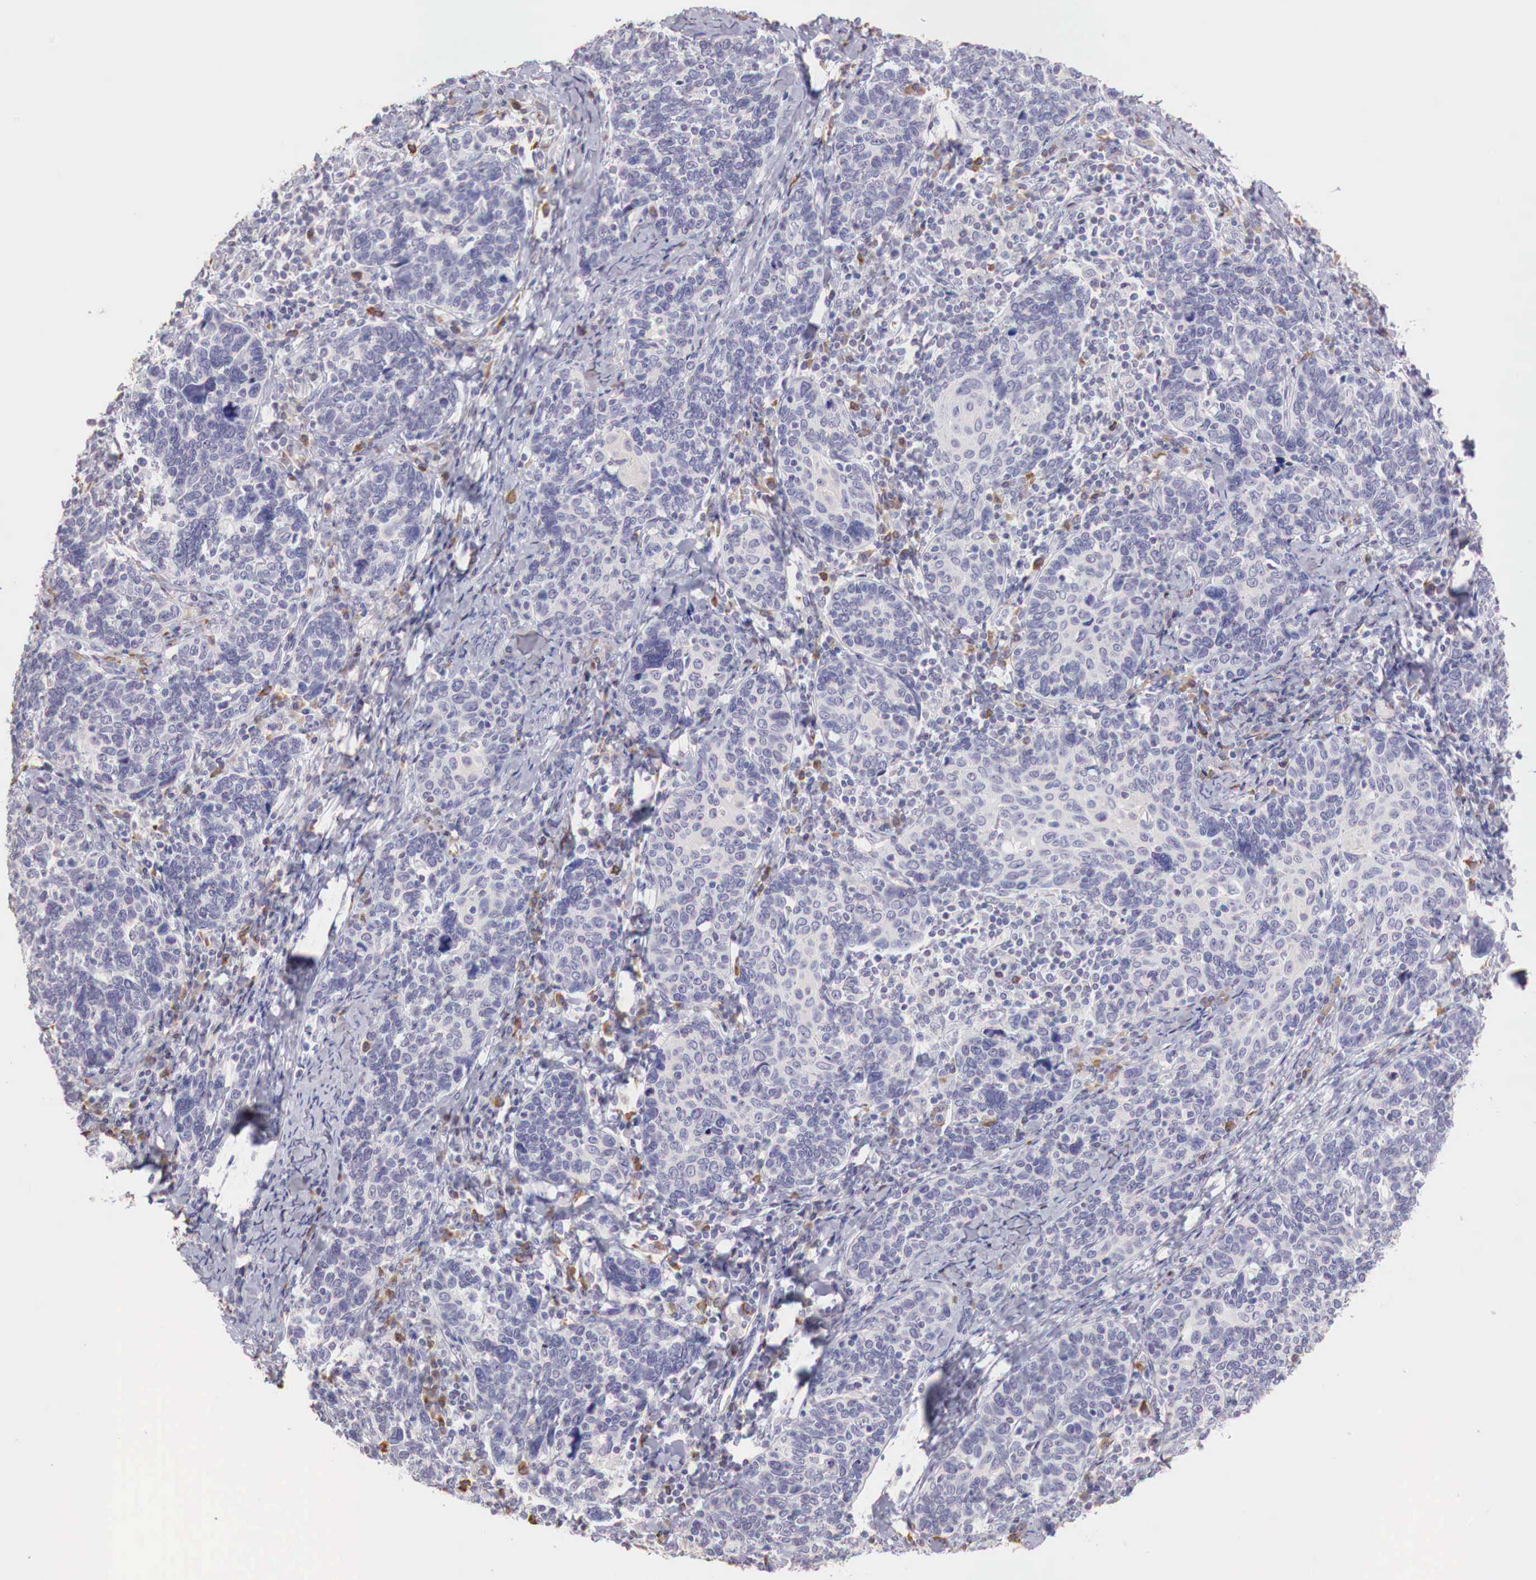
{"staining": {"intensity": "negative", "quantity": "none", "location": "none"}, "tissue": "cervical cancer", "cell_type": "Tumor cells", "image_type": "cancer", "snomed": [{"axis": "morphology", "description": "Squamous cell carcinoma, NOS"}, {"axis": "topography", "description": "Cervix"}], "caption": "DAB (3,3'-diaminobenzidine) immunohistochemical staining of squamous cell carcinoma (cervical) reveals no significant expression in tumor cells. Nuclei are stained in blue.", "gene": "XPNPEP2", "patient": {"sex": "female", "age": 41}}